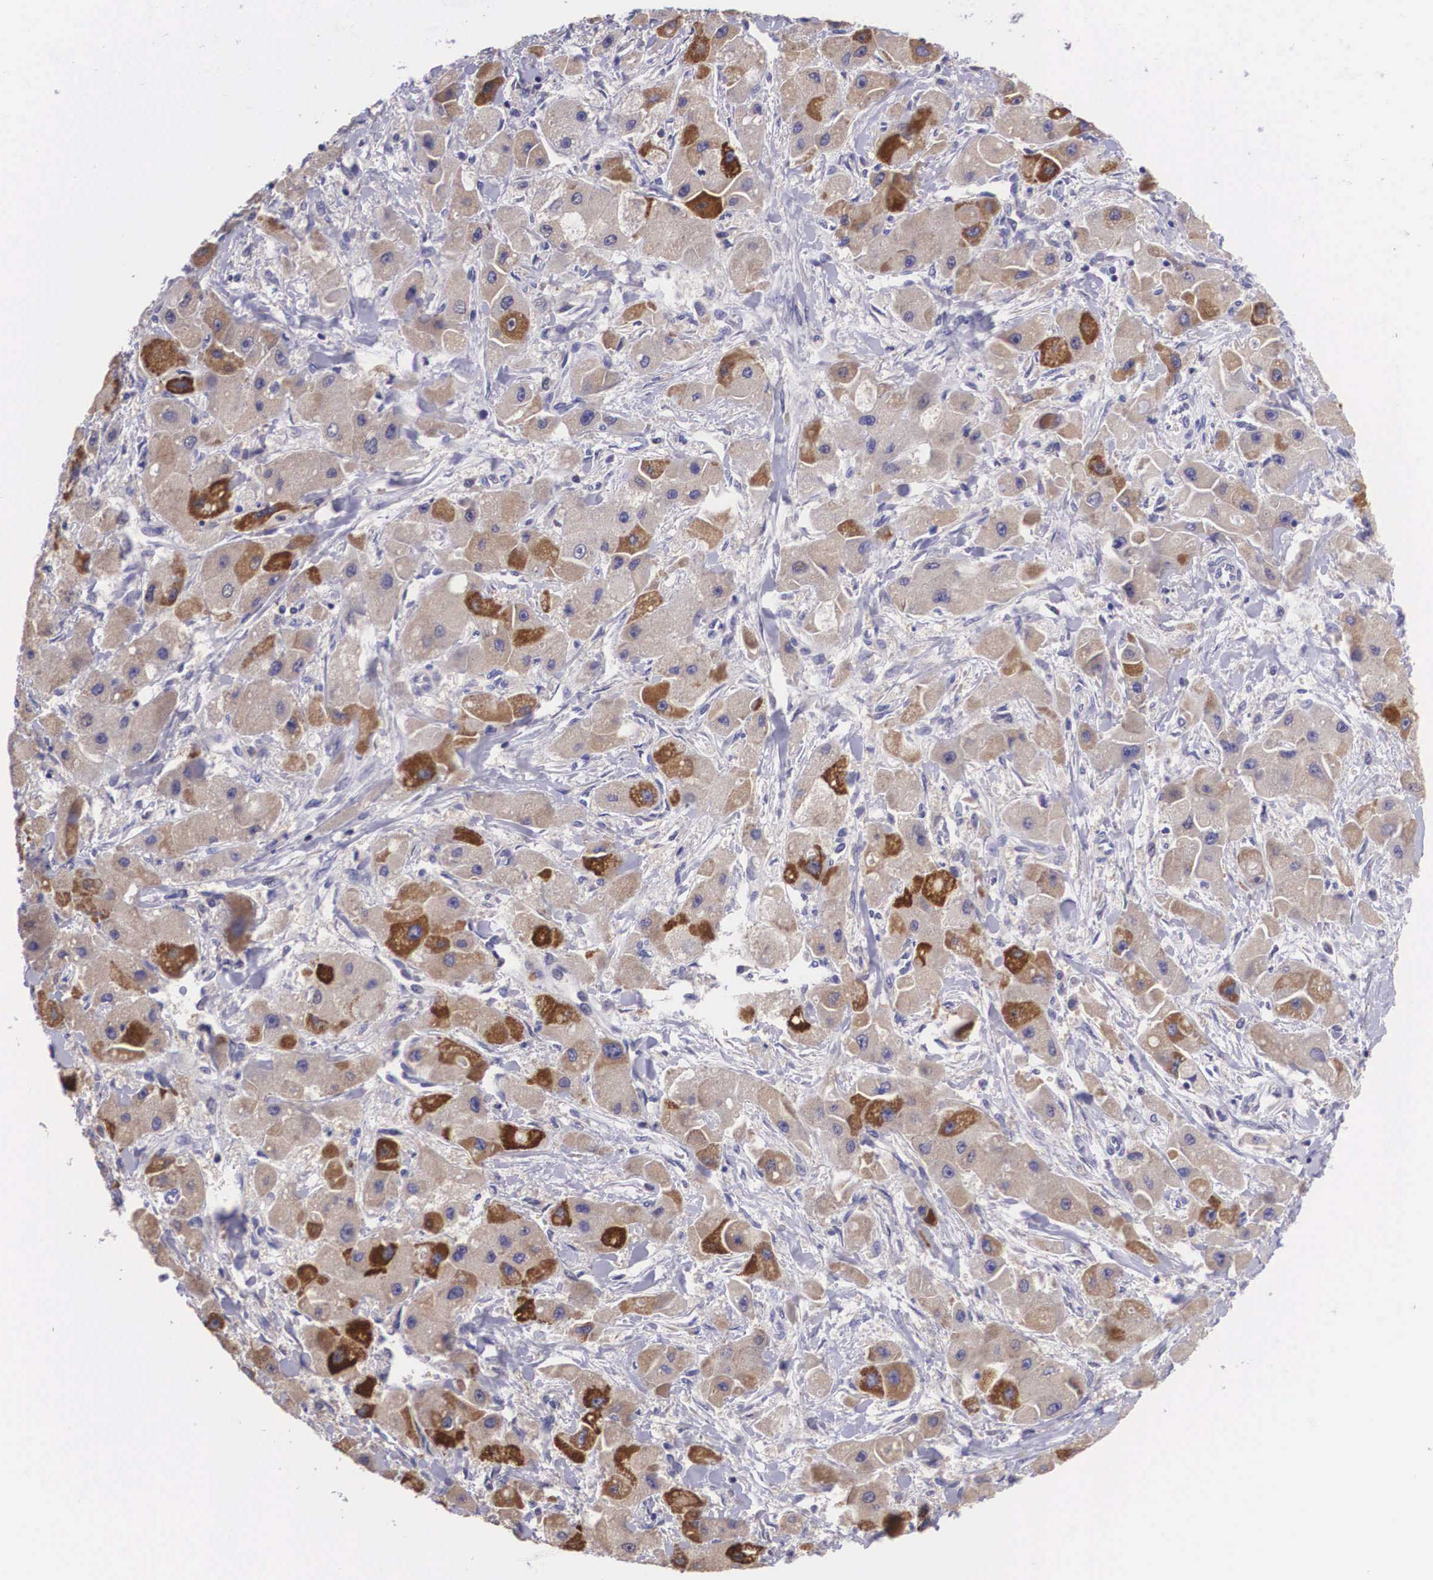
{"staining": {"intensity": "strong", "quantity": ">75%", "location": "cytoplasmic/membranous"}, "tissue": "liver cancer", "cell_type": "Tumor cells", "image_type": "cancer", "snomed": [{"axis": "morphology", "description": "Carcinoma, Hepatocellular, NOS"}, {"axis": "topography", "description": "Liver"}], "caption": "Protein staining of liver cancer (hepatocellular carcinoma) tissue shows strong cytoplasmic/membranous positivity in about >75% of tumor cells.", "gene": "ARG2", "patient": {"sex": "male", "age": 24}}